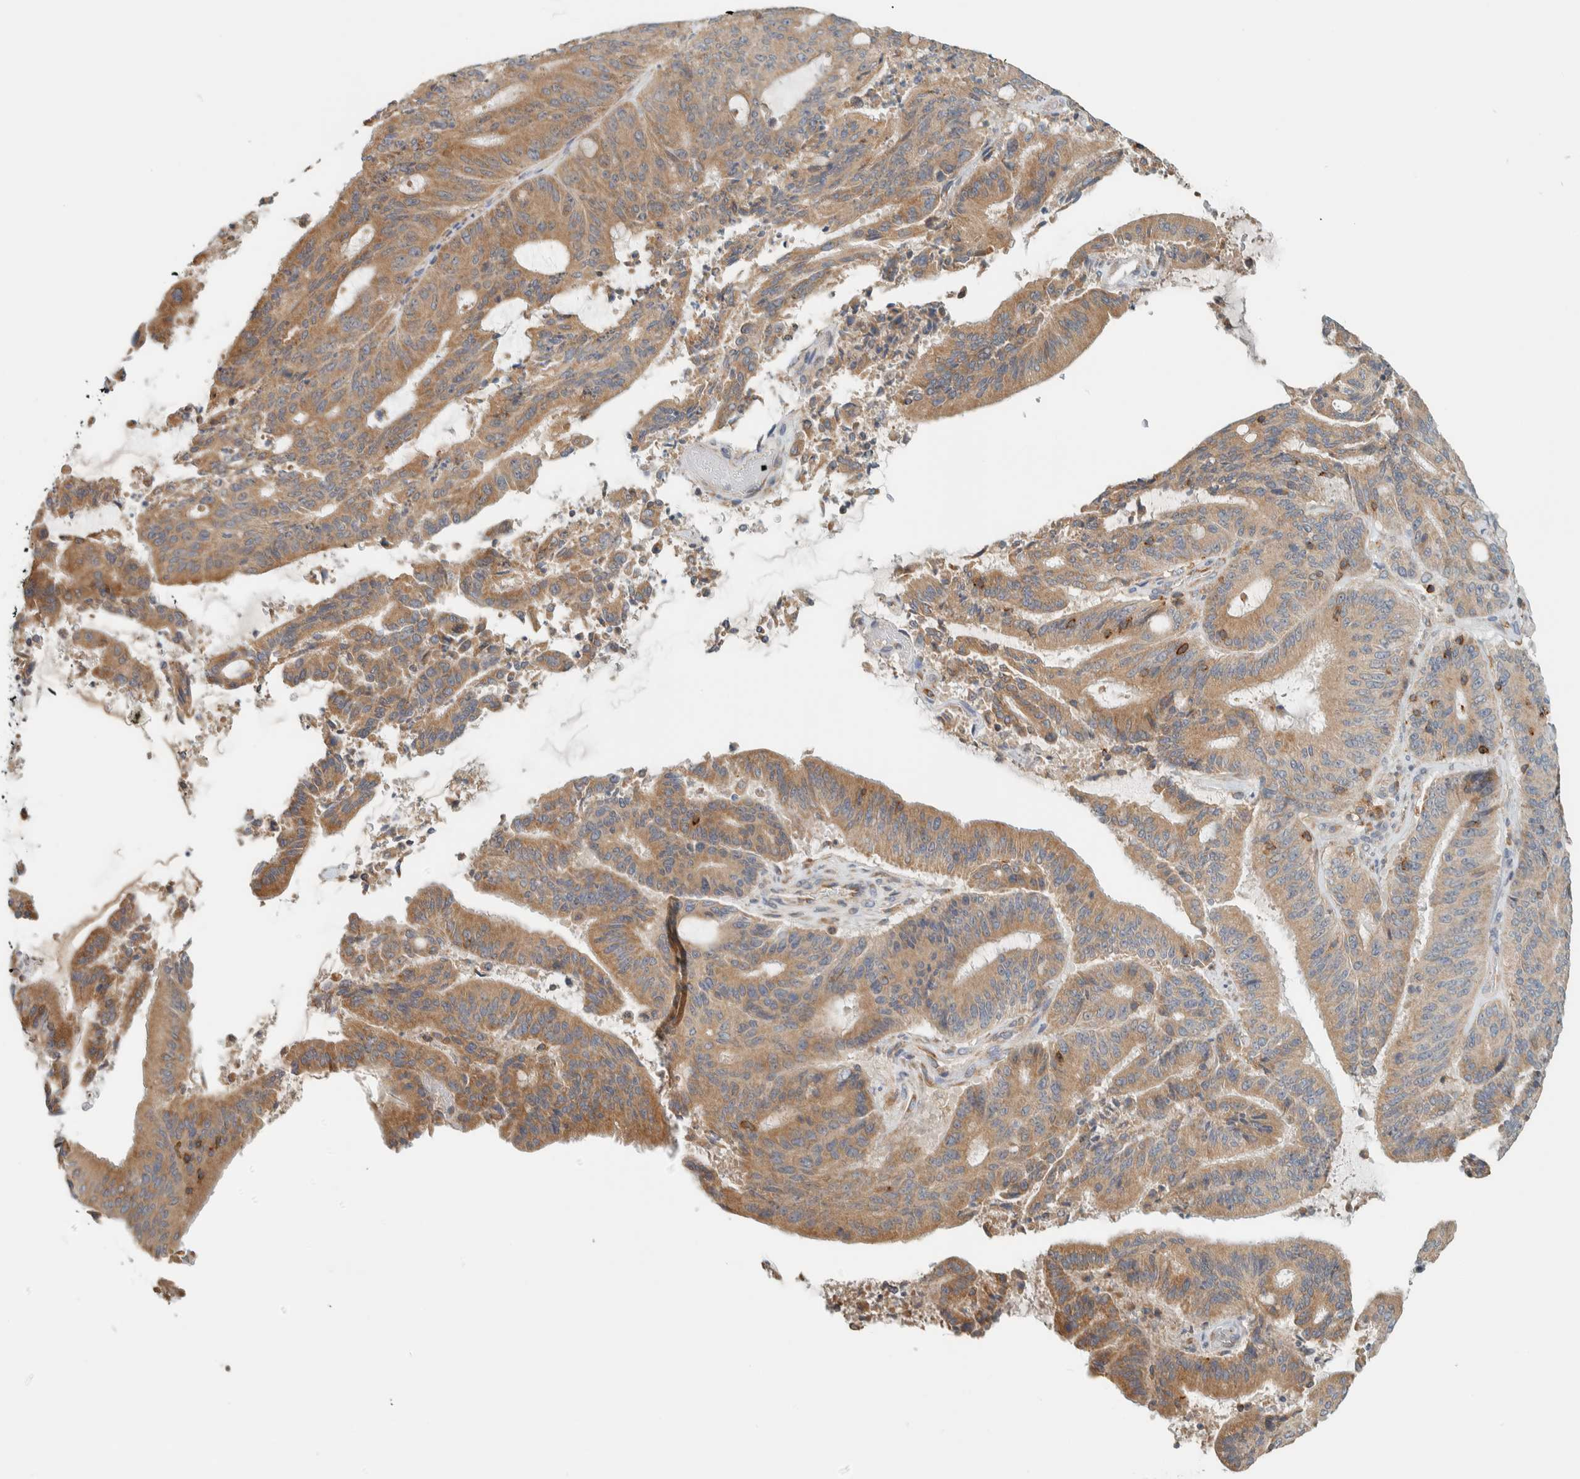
{"staining": {"intensity": "moderate", "quantity": ">75%", "location": "cytoplasmic/membranous"}, "tissue": "liver cancer", "cell_type": "Tumor cells", "image_type": "cancer", "snomed": [{"axis": "morphology", "description": "Normal tissue, NOS"}, {"axis": "morphology", "description": "Cholangiocarcinoma"}, {"axis": "topography", "description": "Liver"}, {"axis": "topography", "description": "Peripheral nerve tissue"}], "caption": "A brown stain shows moderate cytoplasmic/membranous expression of a protein in liver cancer tumor cells. (brown staining indicates protein expression, while blue staining denotes nuclei).", "gene": "CCDC57", "patient": {"sex": "female", "age": 73}}